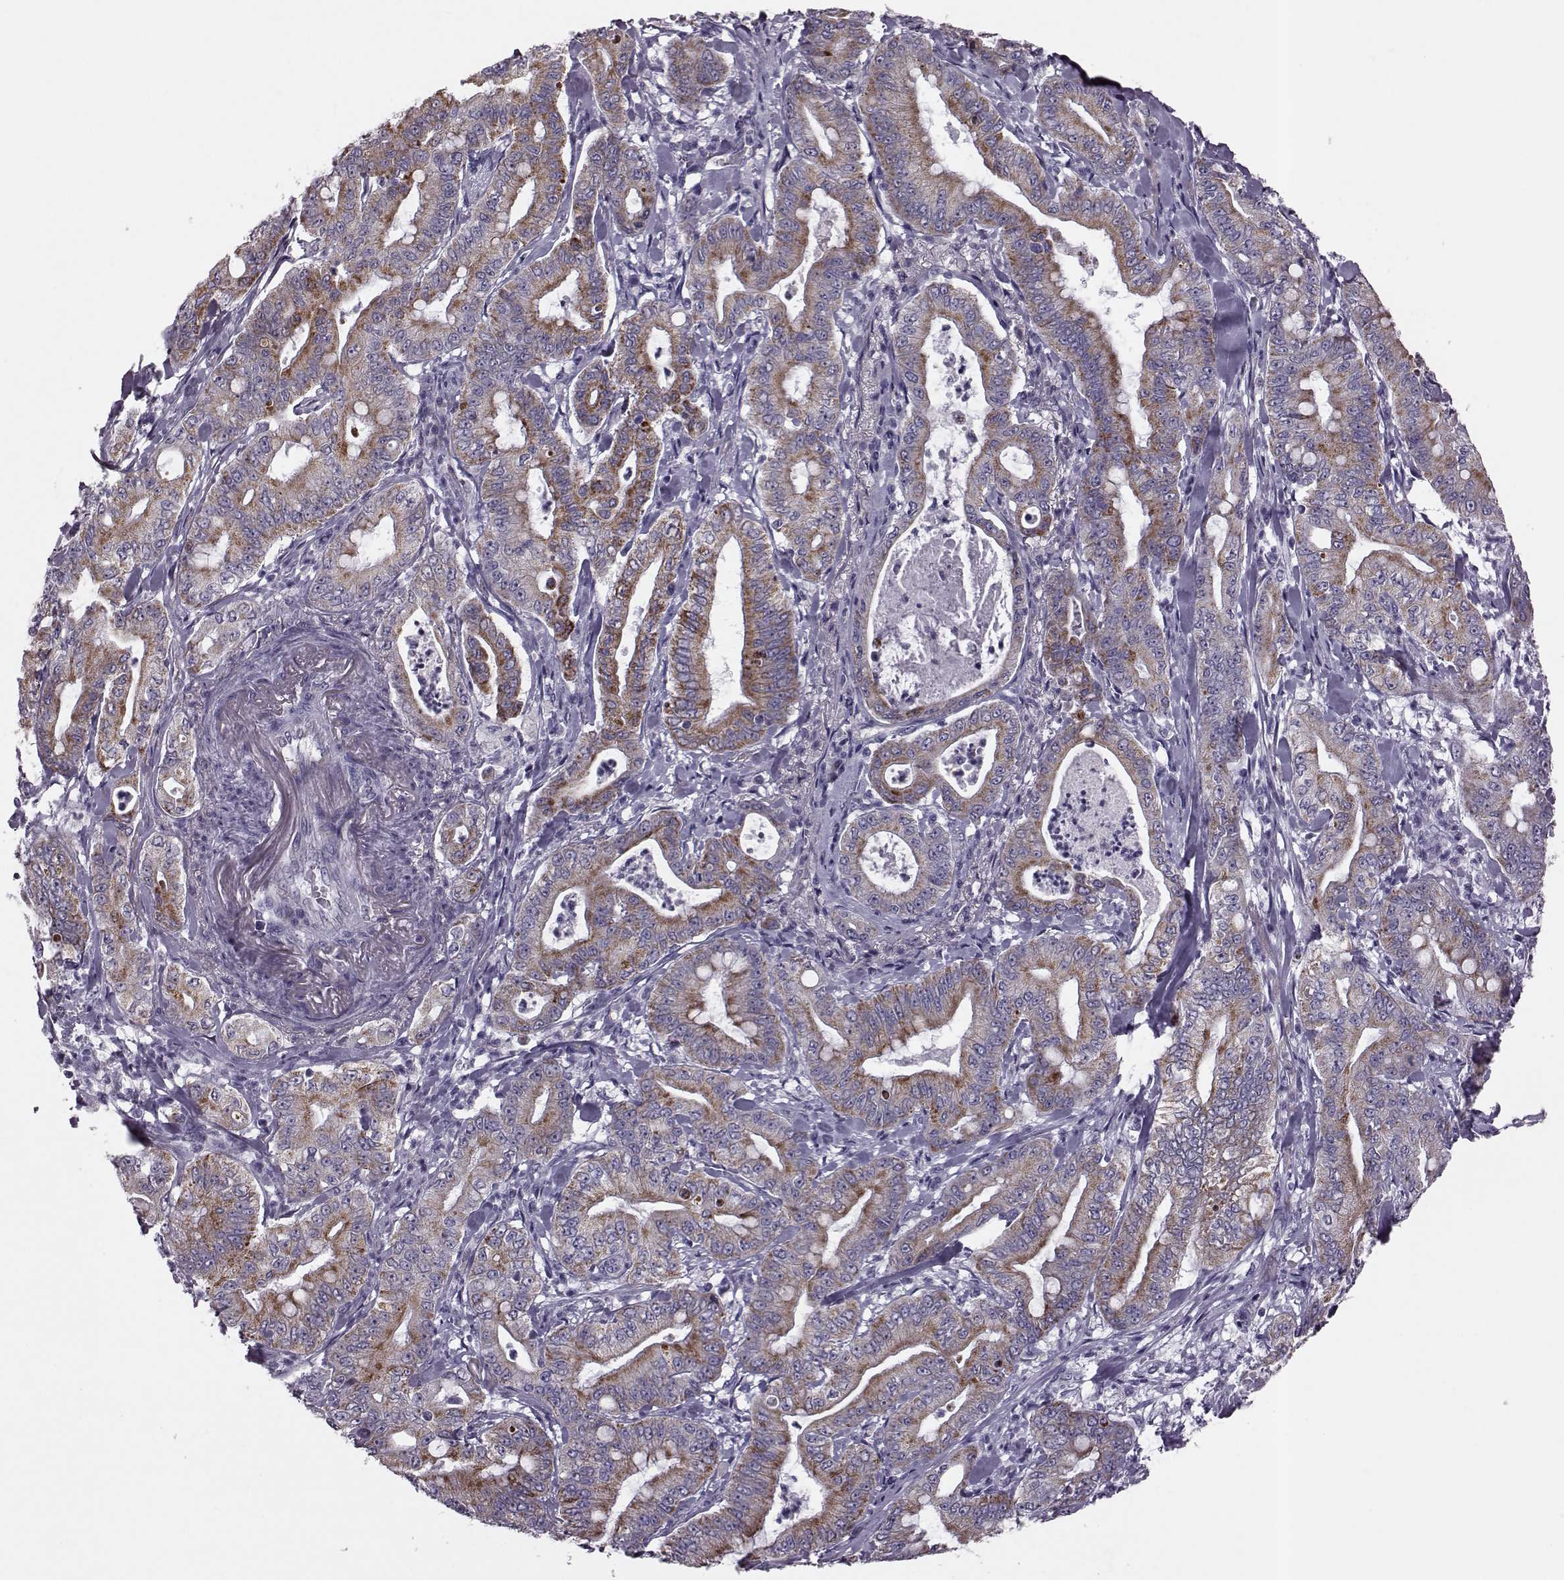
{"staining": {"intensity": "strong", "quantity": ">75%", "location": "cytoplasmic/membranous"}, "tissue": "pancreatic cancer", "cell_type": "Tumor cells", "image_type": "cancer", "snomed": [{"axis": "morphology", "description": "Adenocarcinoma, NOS"}, {"axis": "topography", "description": "Pancreas"}], "caption": "Immunohistochemistry (DAB) staining of human adenocarcinoma (pancreatic) shows strong cytoplasmic/membranous protein expression in approximately >75% of tumor cells.", "gene": "RIMS2", "patient": {"sex": "male", "age": 71}}